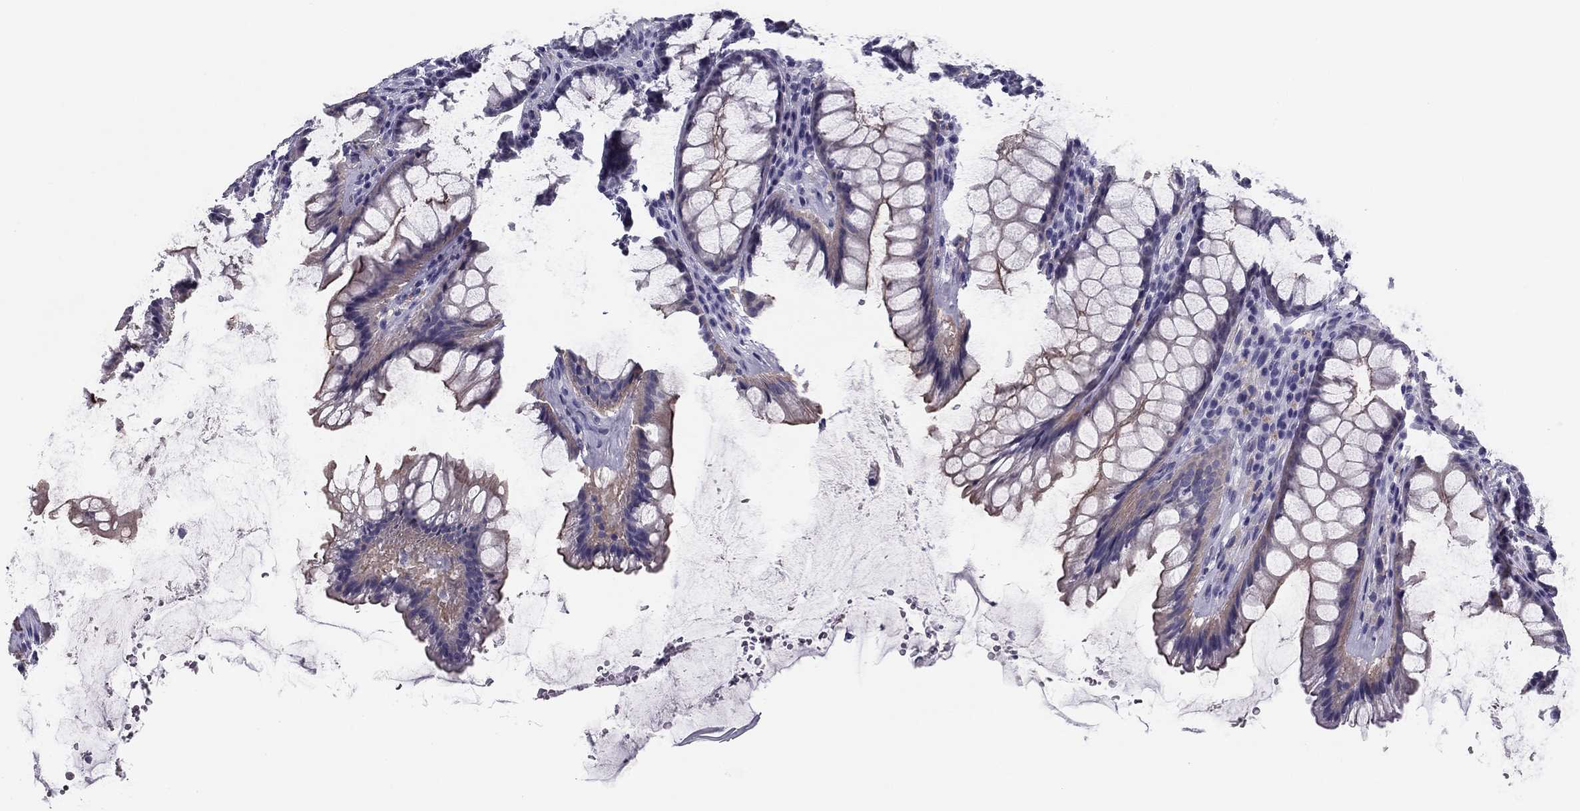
{"staining": {"intensity": "strong", "quantity": "<25%", "location": "cytoplasmic/membranous"}, "tissue": "rectum", "cell_type": "Glandular cells", "image_type": "normal", "snomed": [{"axis": "morphology", "description": "Normal tissue, NOS"}, {"axis": "topography", "description": "Rectum"}], "caption": "Immunohistochemical staining of unremarkable rectum displays strong cytoplasmic/membranous protein staining in approximately <25% of glandular cells. Using DAB (brown) and hematoxylin (blue) stains, captured at high magnification using brightfield microscopy.", "gene": "FLNC", "patient": {"sex": "male", "age": 72}}